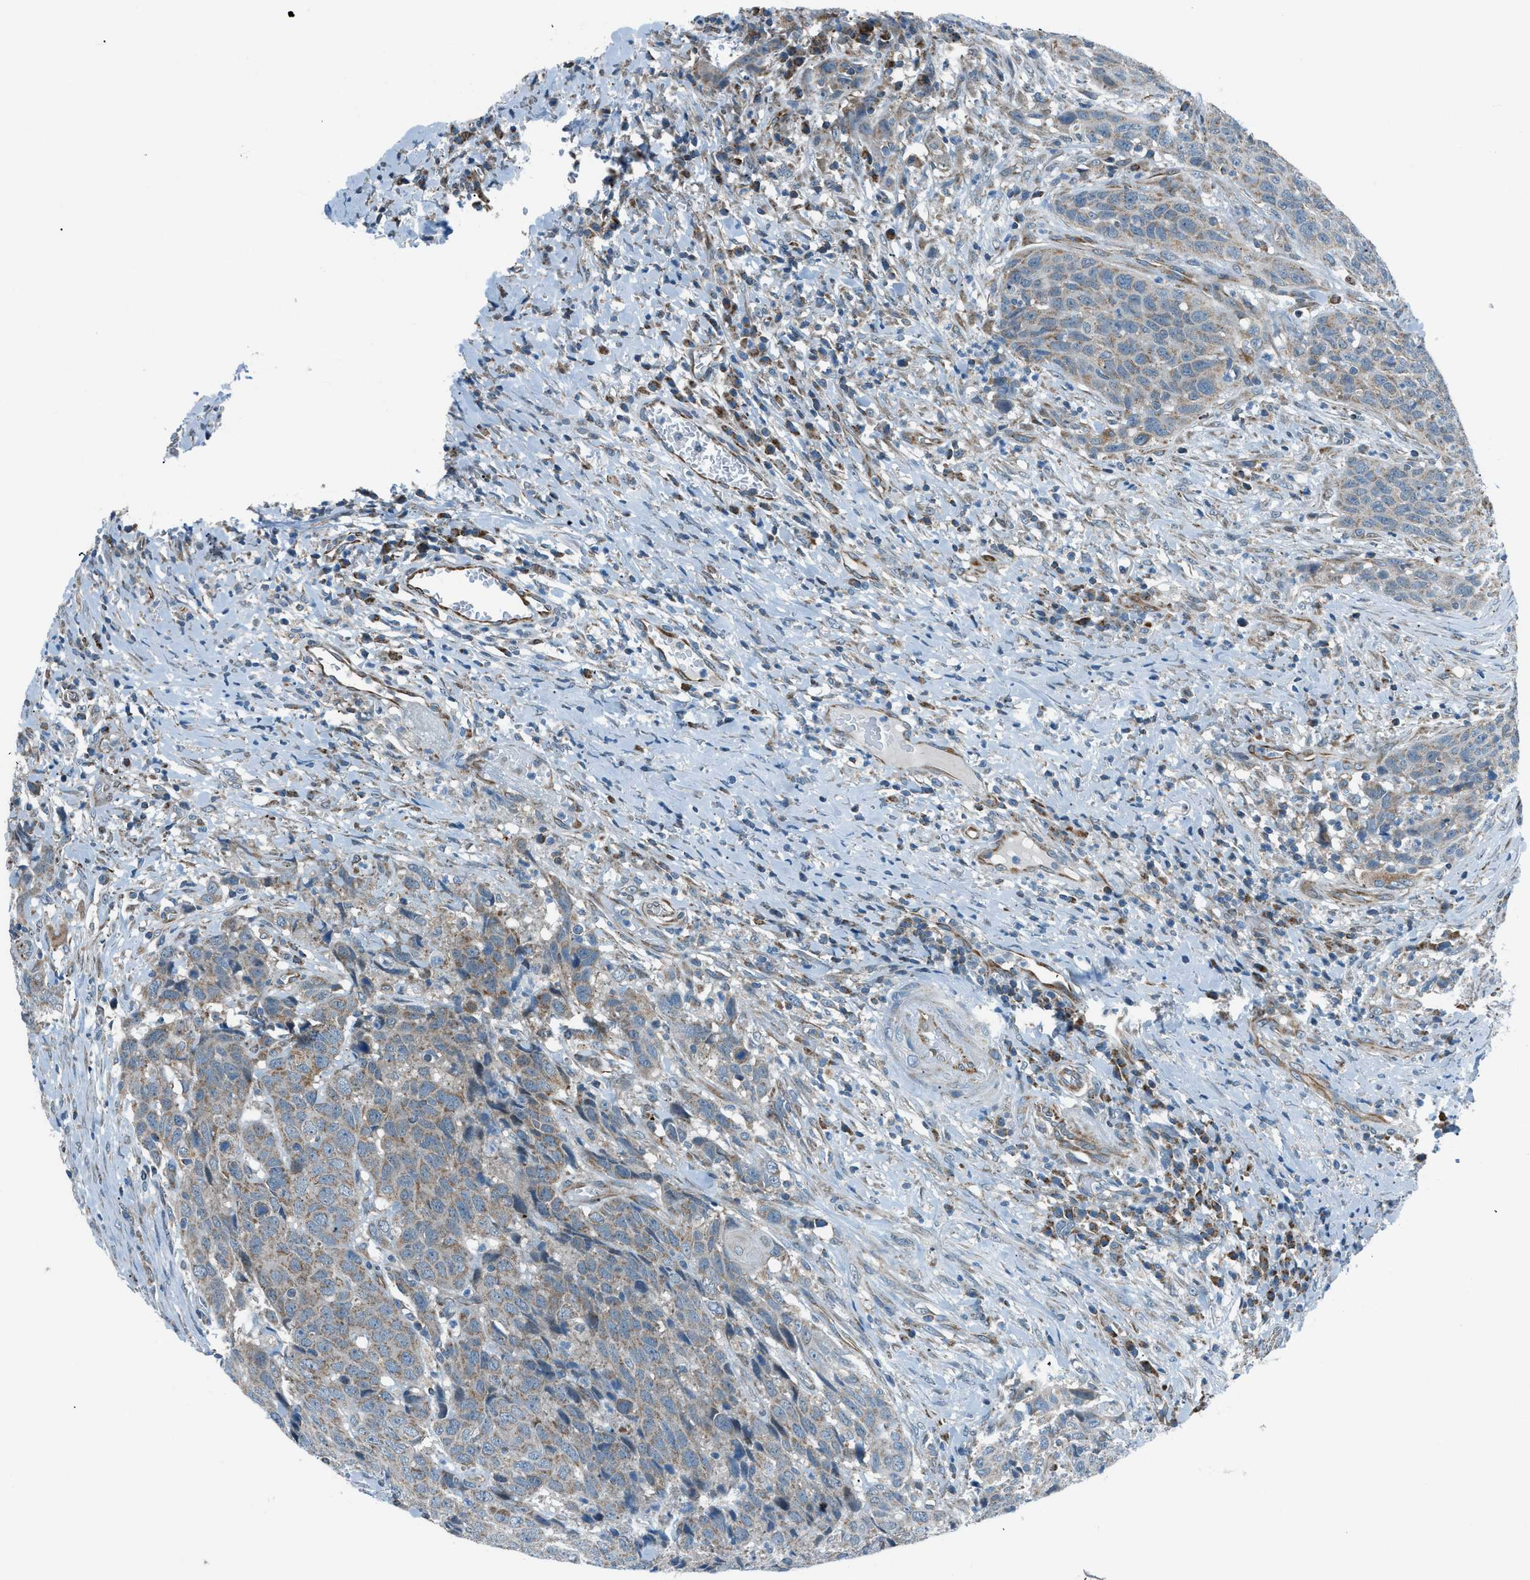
{"staining": {"intensity": "weak", "quantity": "<25%", "location": "cytoplasmic/membranous"}, "tissue": "head and neck cancer", "cell_type": "Tumor cells", "image_type": "cancer", "snomed": [{"axis": "morphology", "description": "Squamous cell carcinoma, NOS"}, {"axis": "topography", "description": "Head-Neck"}], "caption": "Protein analysis of head and neck squamous cell carcinoma shows no significant positivity in tumor cells.", "gene": "PIGG", "patient": {"sex": "male", "age": 66}}